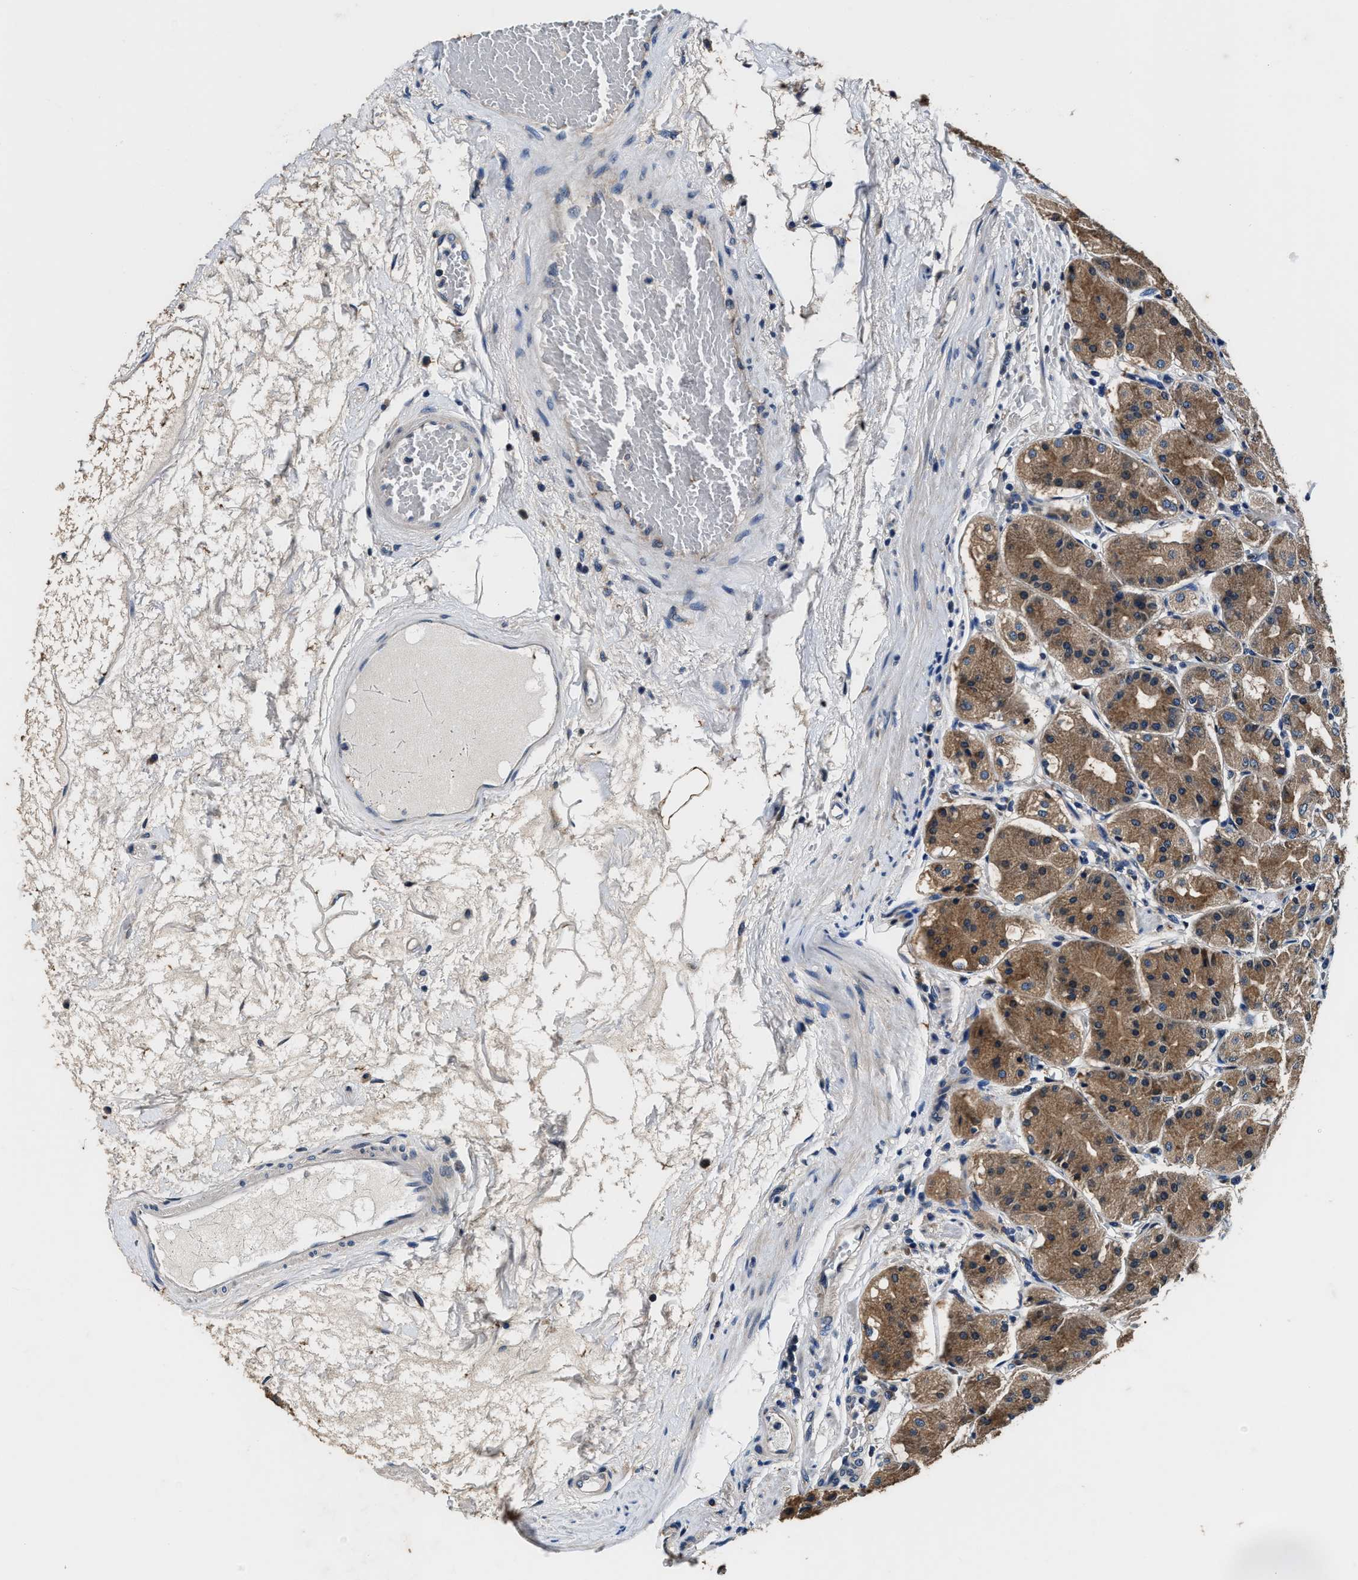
{"staining": {"intensity": "moderate", "quantity": ">75%", "location": "cytoplasmic/membranous"}, "tissue": "stomach", "cell_type": "Glandular cells", "image_type": "normal", "snomed": [{"axis": "morphology", "description": "Normal tissue, NOS"}, {"axis": "topography", "description": "Stomach"}, {"axis": "topography", "description": "Stomach, lower"}], "caption": "An image of stomach stained for a protein reveals moderate cytoplasmic/membranous brown staining in glandular cells.", "gene": "PI4KB", "patient": {"sex": "female", "age": 56}}